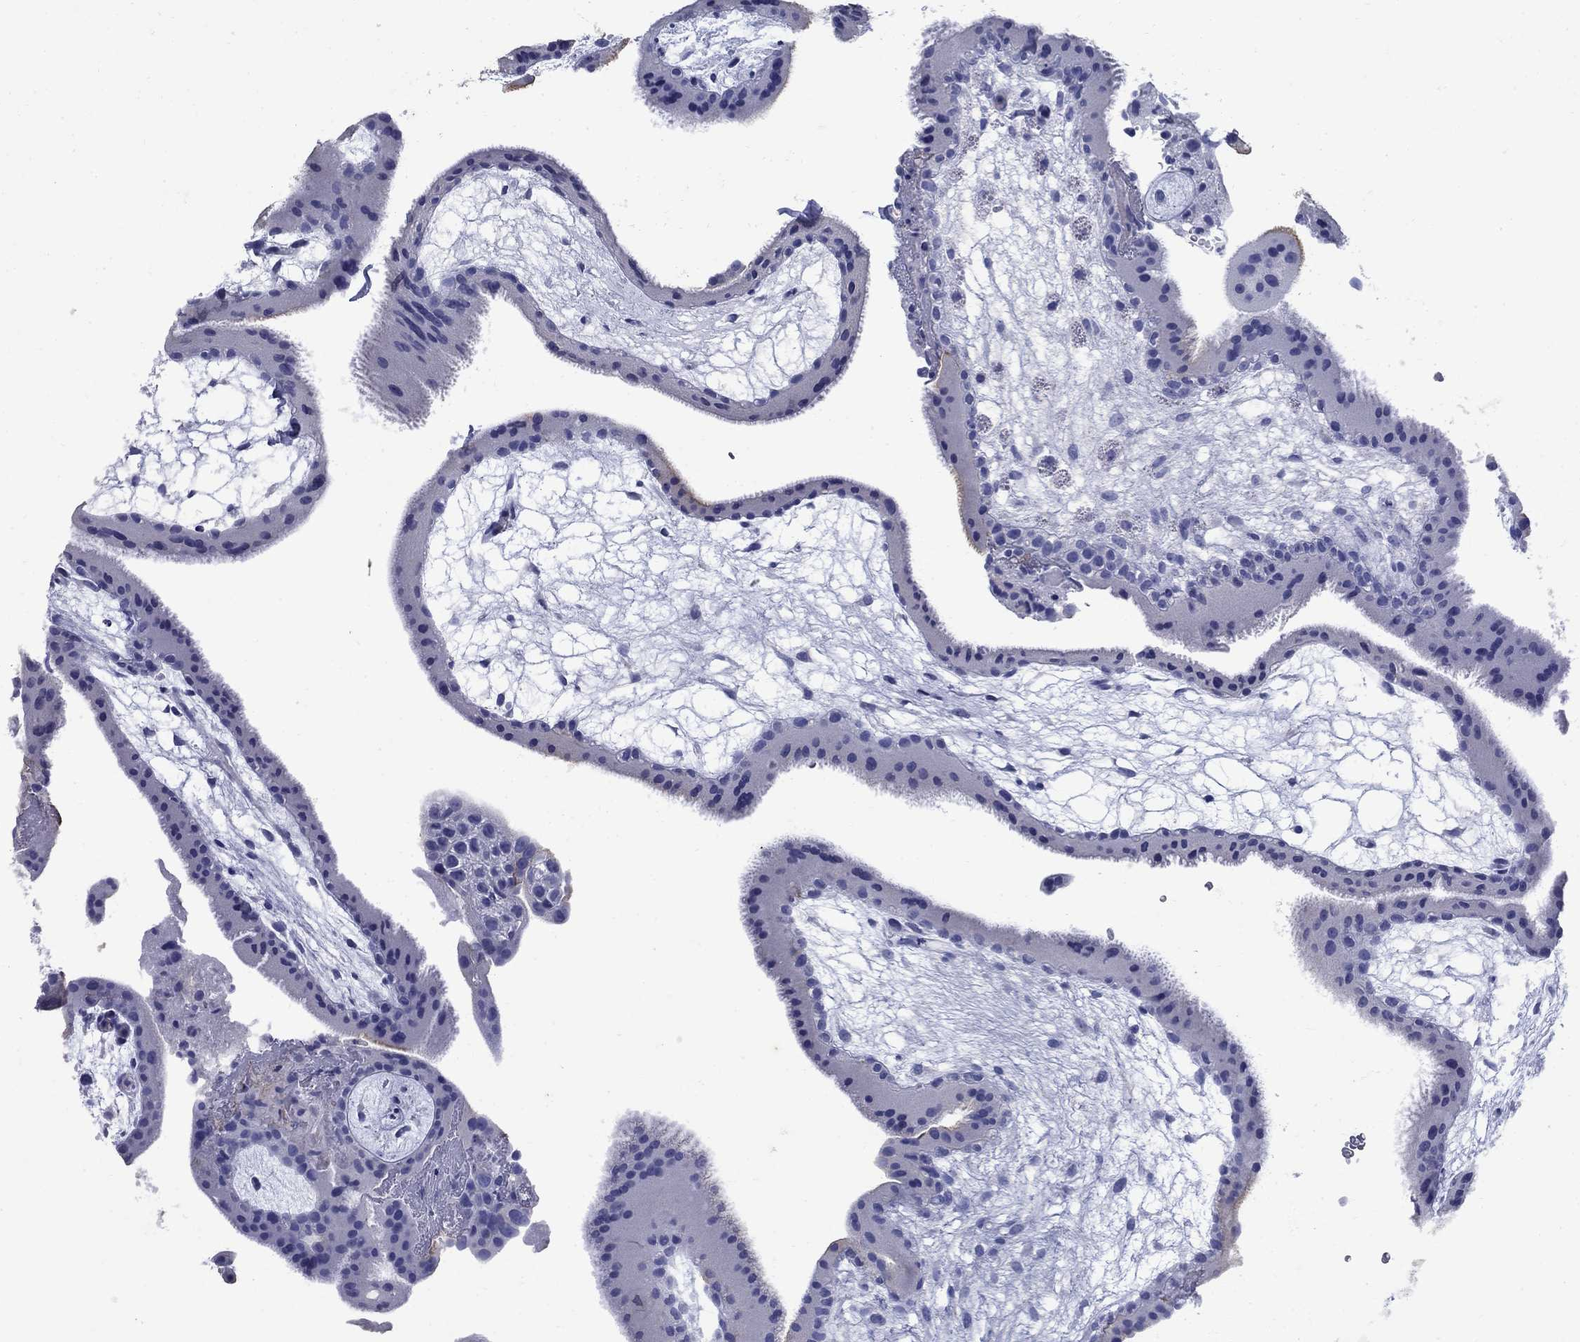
{"staining": {"intensity": "negative", "quantity": "none", "location": "none"}, "tissue": "placenta", "cell_type": "Decidual cells", "image_type": "normal", "snomed": [{"axis": "morphology", "description": "Normal tissue, NOS"}, {"axis": "topography", "description": "Placenta"}], "caption": "An IHC photomicrograph of unremarkable placenta is shown. There is no staining in decidual cells of placenta. (DAB IHC with hematoxylin counter stain).", "gene": "CD1A", "patient": {"sex": "female", "age": 19}}